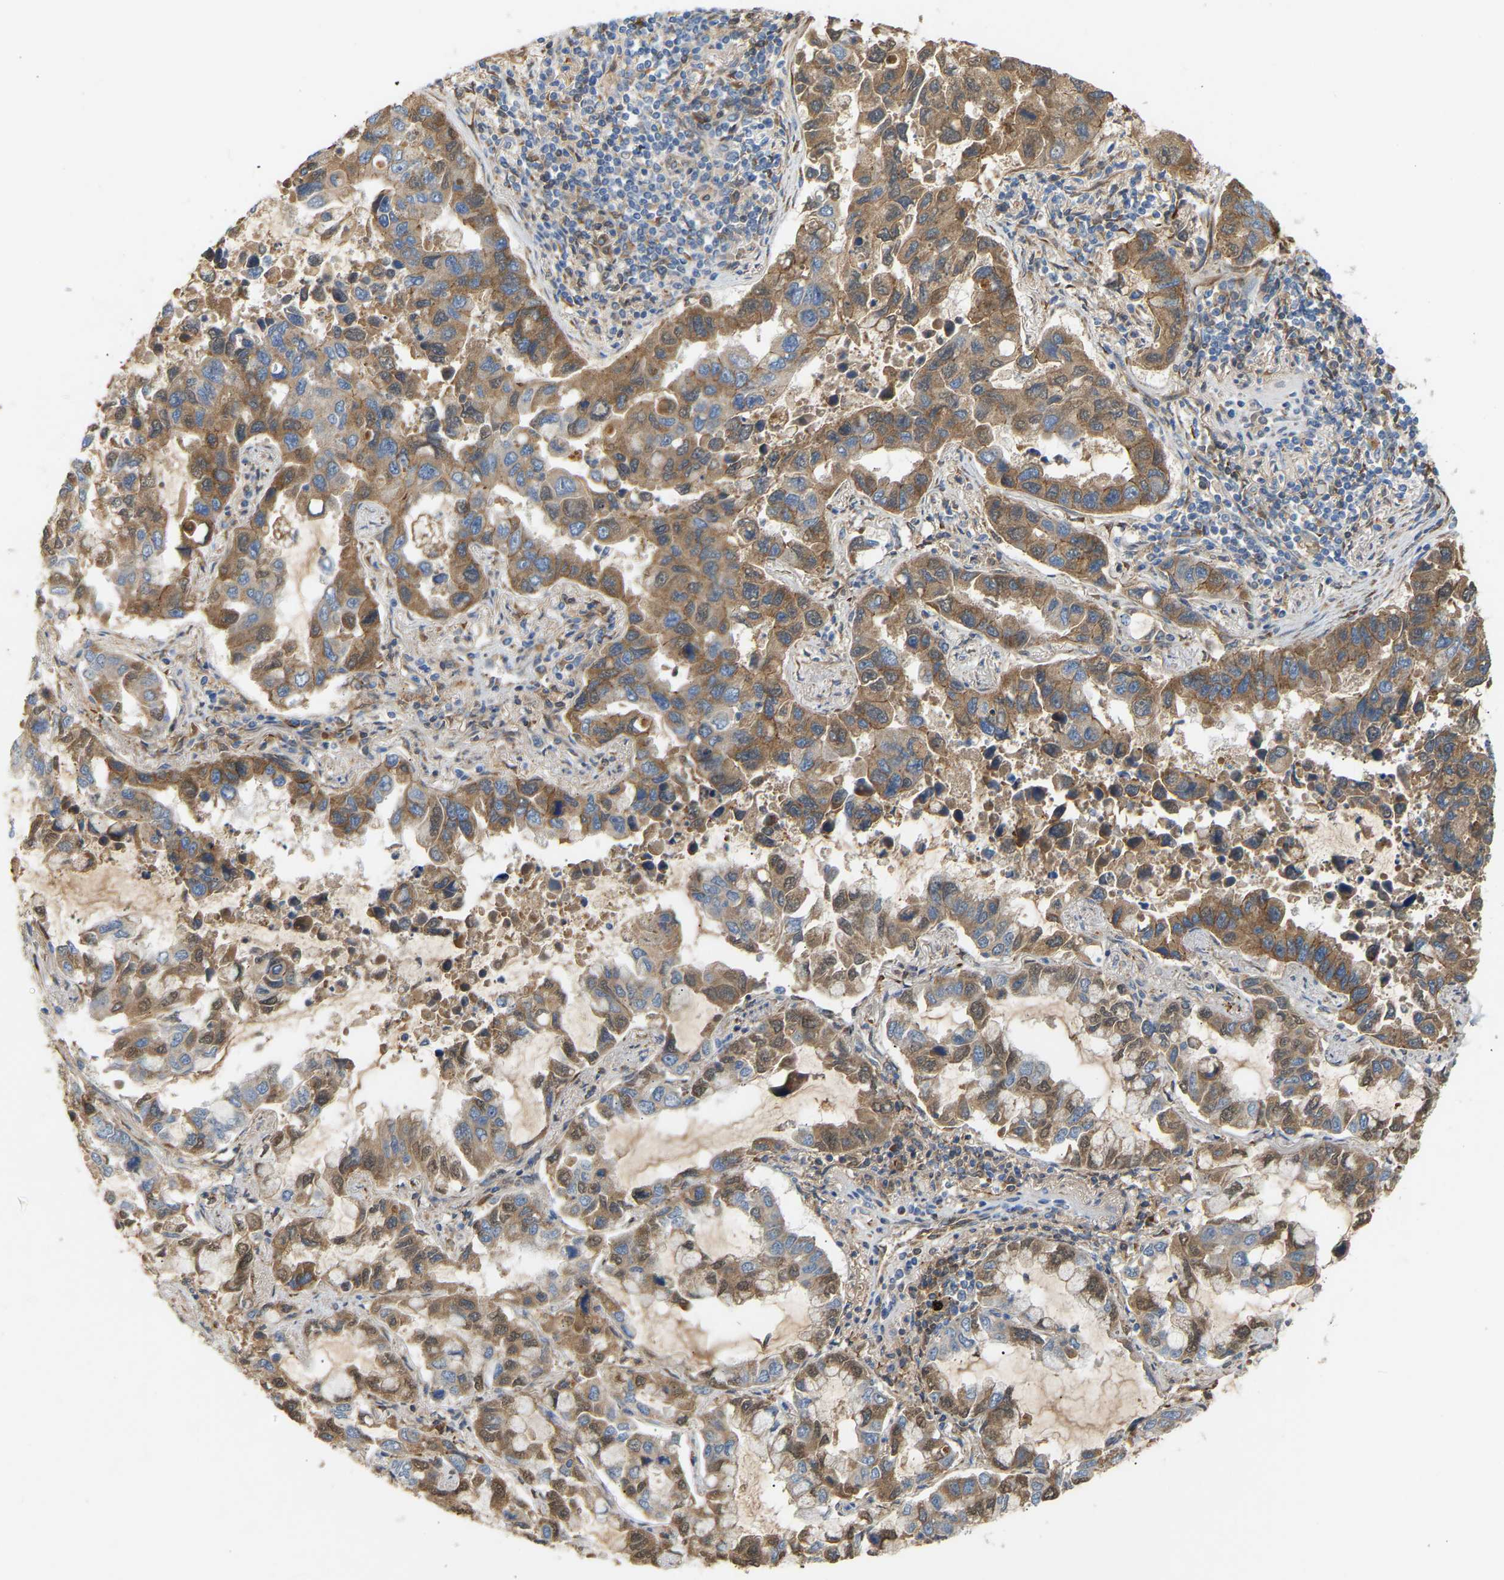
{"staining": {"intensity": "moderate", "quantity": ">75%", "location": "cytoplasmic/membranous"}, "tissue": "lung cancer", "cell_type": "Tumor cells", "image_type": "cancer", "snomed": [{"axis": "morphology", "description": "Adenocarcinoma, NOS"}, {"axis": "topography", "description": "Lung"}], "caption": "There is medium levels of moderate cytoplasmic/membranous expression in tumor cells of lung cancer, as demonstrated by immunohistochemical staining (brown color).", "gene": "PTCD1", "patient": {"sex": "male", "age": 64}}